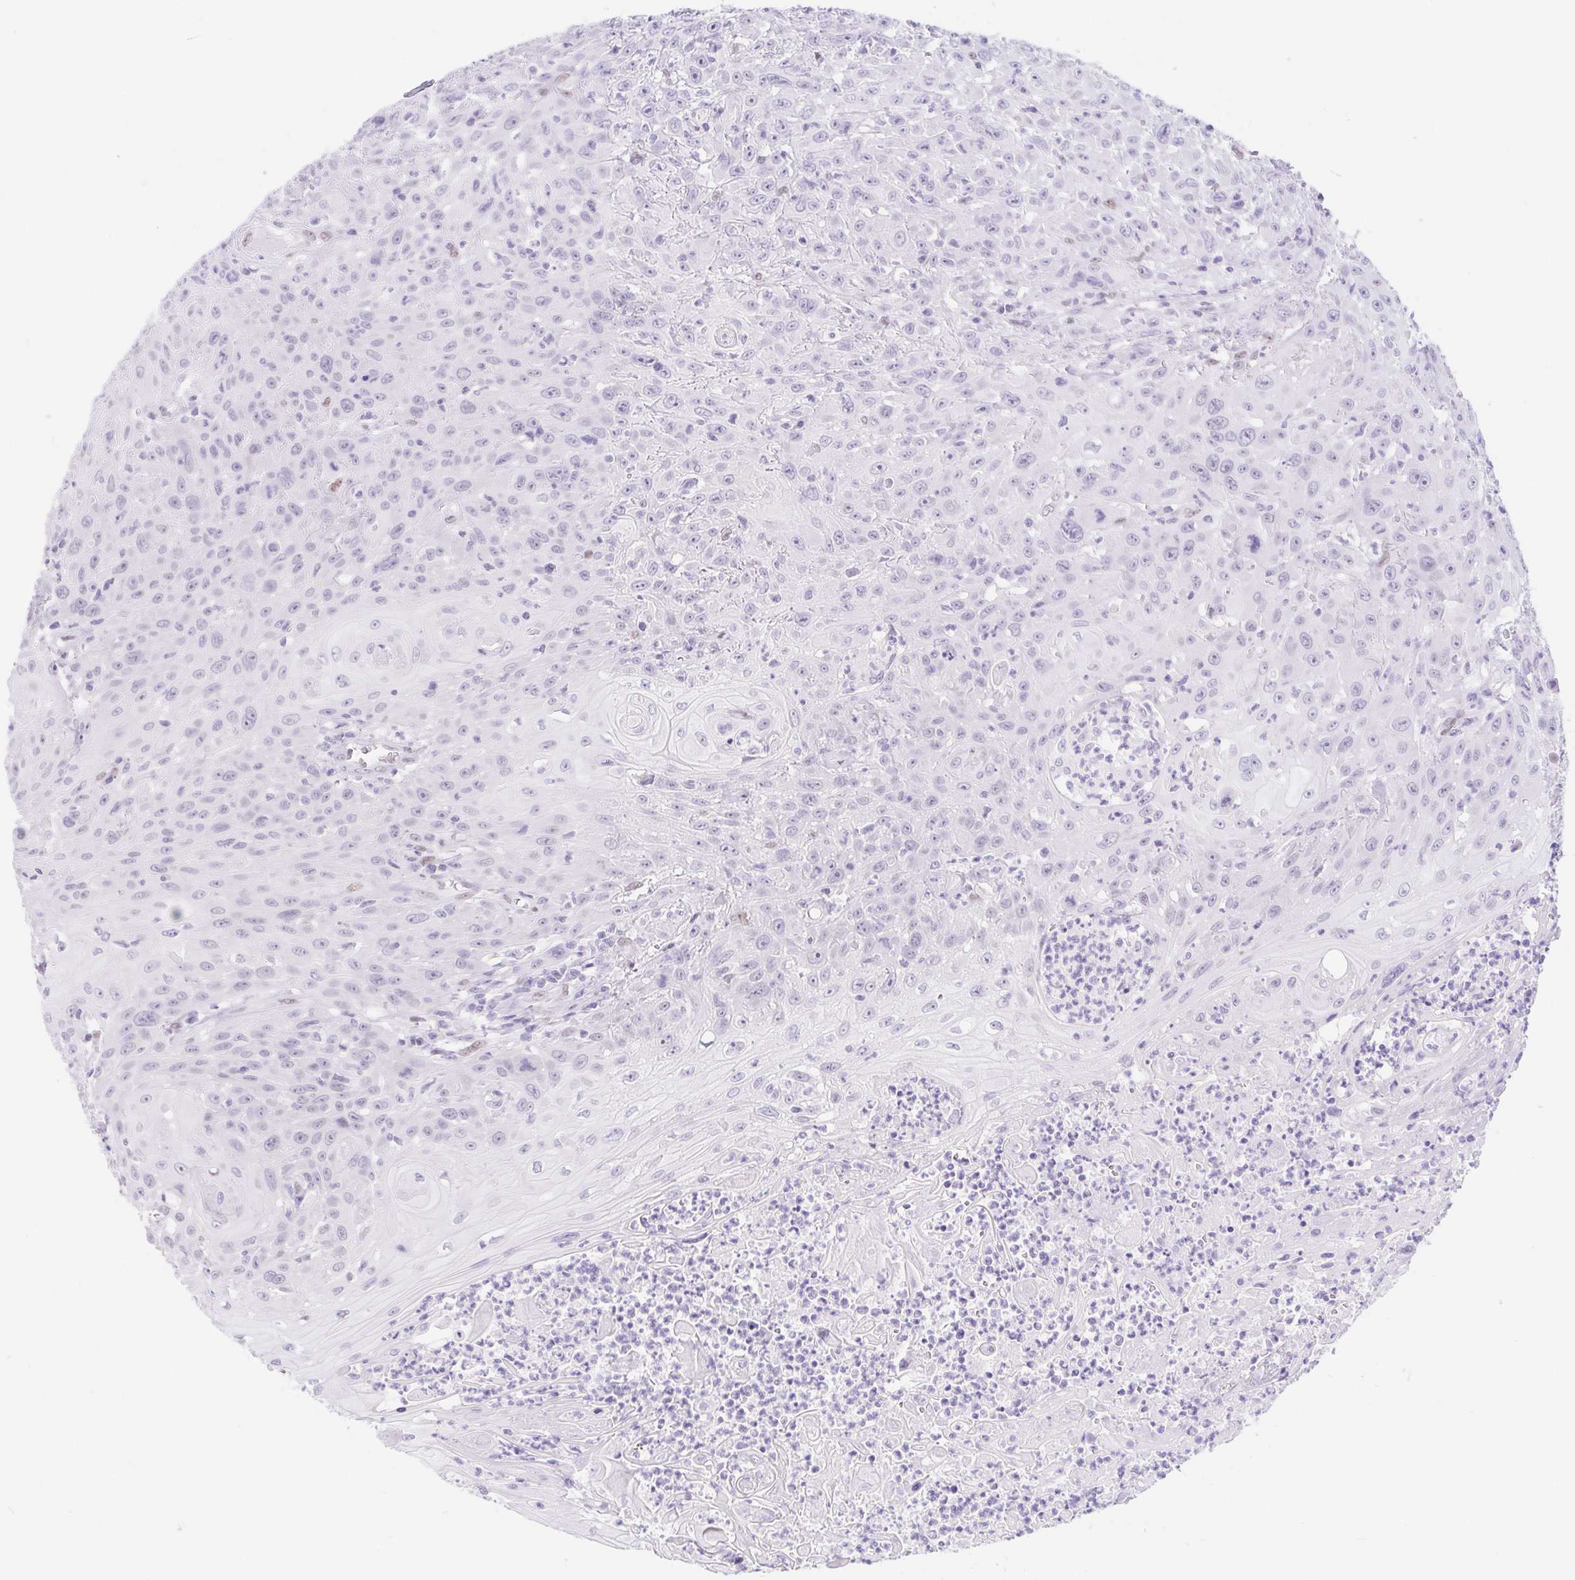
{"staining": {"intensity": "negative", "quantity": "none", "location": "none"}, "tissue": "head and neck cancer", "cell_type": "Tumor cells", "image_type": "cancer", "snomed": [{"axis": "morphology", "description": "Squamous cell carcinoma, NOS"}, {"axis": "topography", "description": "Skin"}, {"axis": "topography", "description": "Head-Neck"}], "caption": "Head and neck squamous cell carcinoma was stained to show a protein in brown. There is no significant staining in tumor cells.", "gene": "CAND1", "patient": {"sex": "male", "age": 80}}